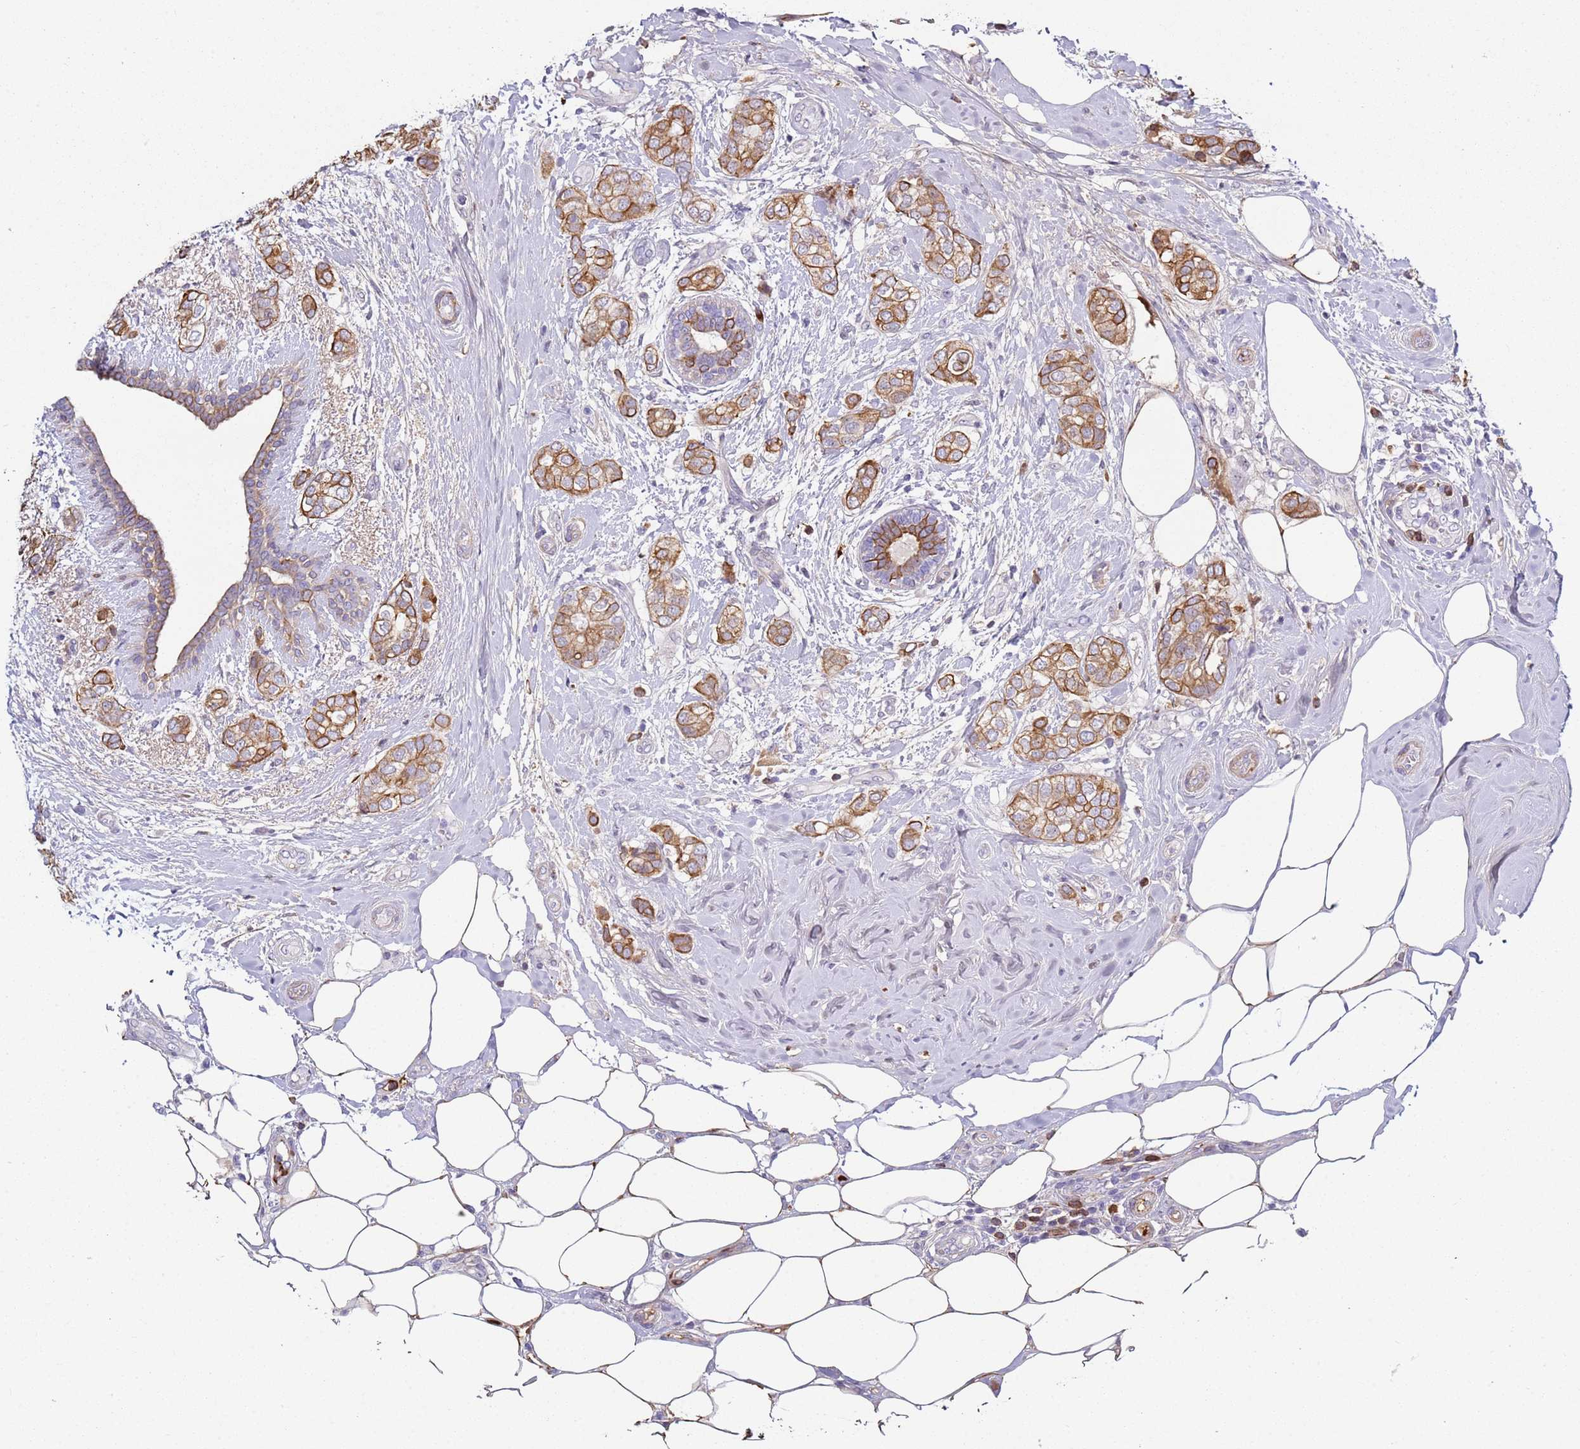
{"staining": {"intensity": "strong", "quantity": ">75%", "location": "cytoplasmic/membranous"}, "tissue": "breast cancer", "cell_type": "Tumor cells", "image_type": "cancer", "snomed": [{"axis": "morphology", "description": "Duct carcinoma"}, {"axis": "topography", "description": "Breast"}], "caption": "An image of breast cancer (intraductal carcinoma) stained for a protein shows strong cytoplasmic/membranous brown staining in tumor cells.", "gene": "NPAP1", "patient": {"sex": "female", "age": 73}}